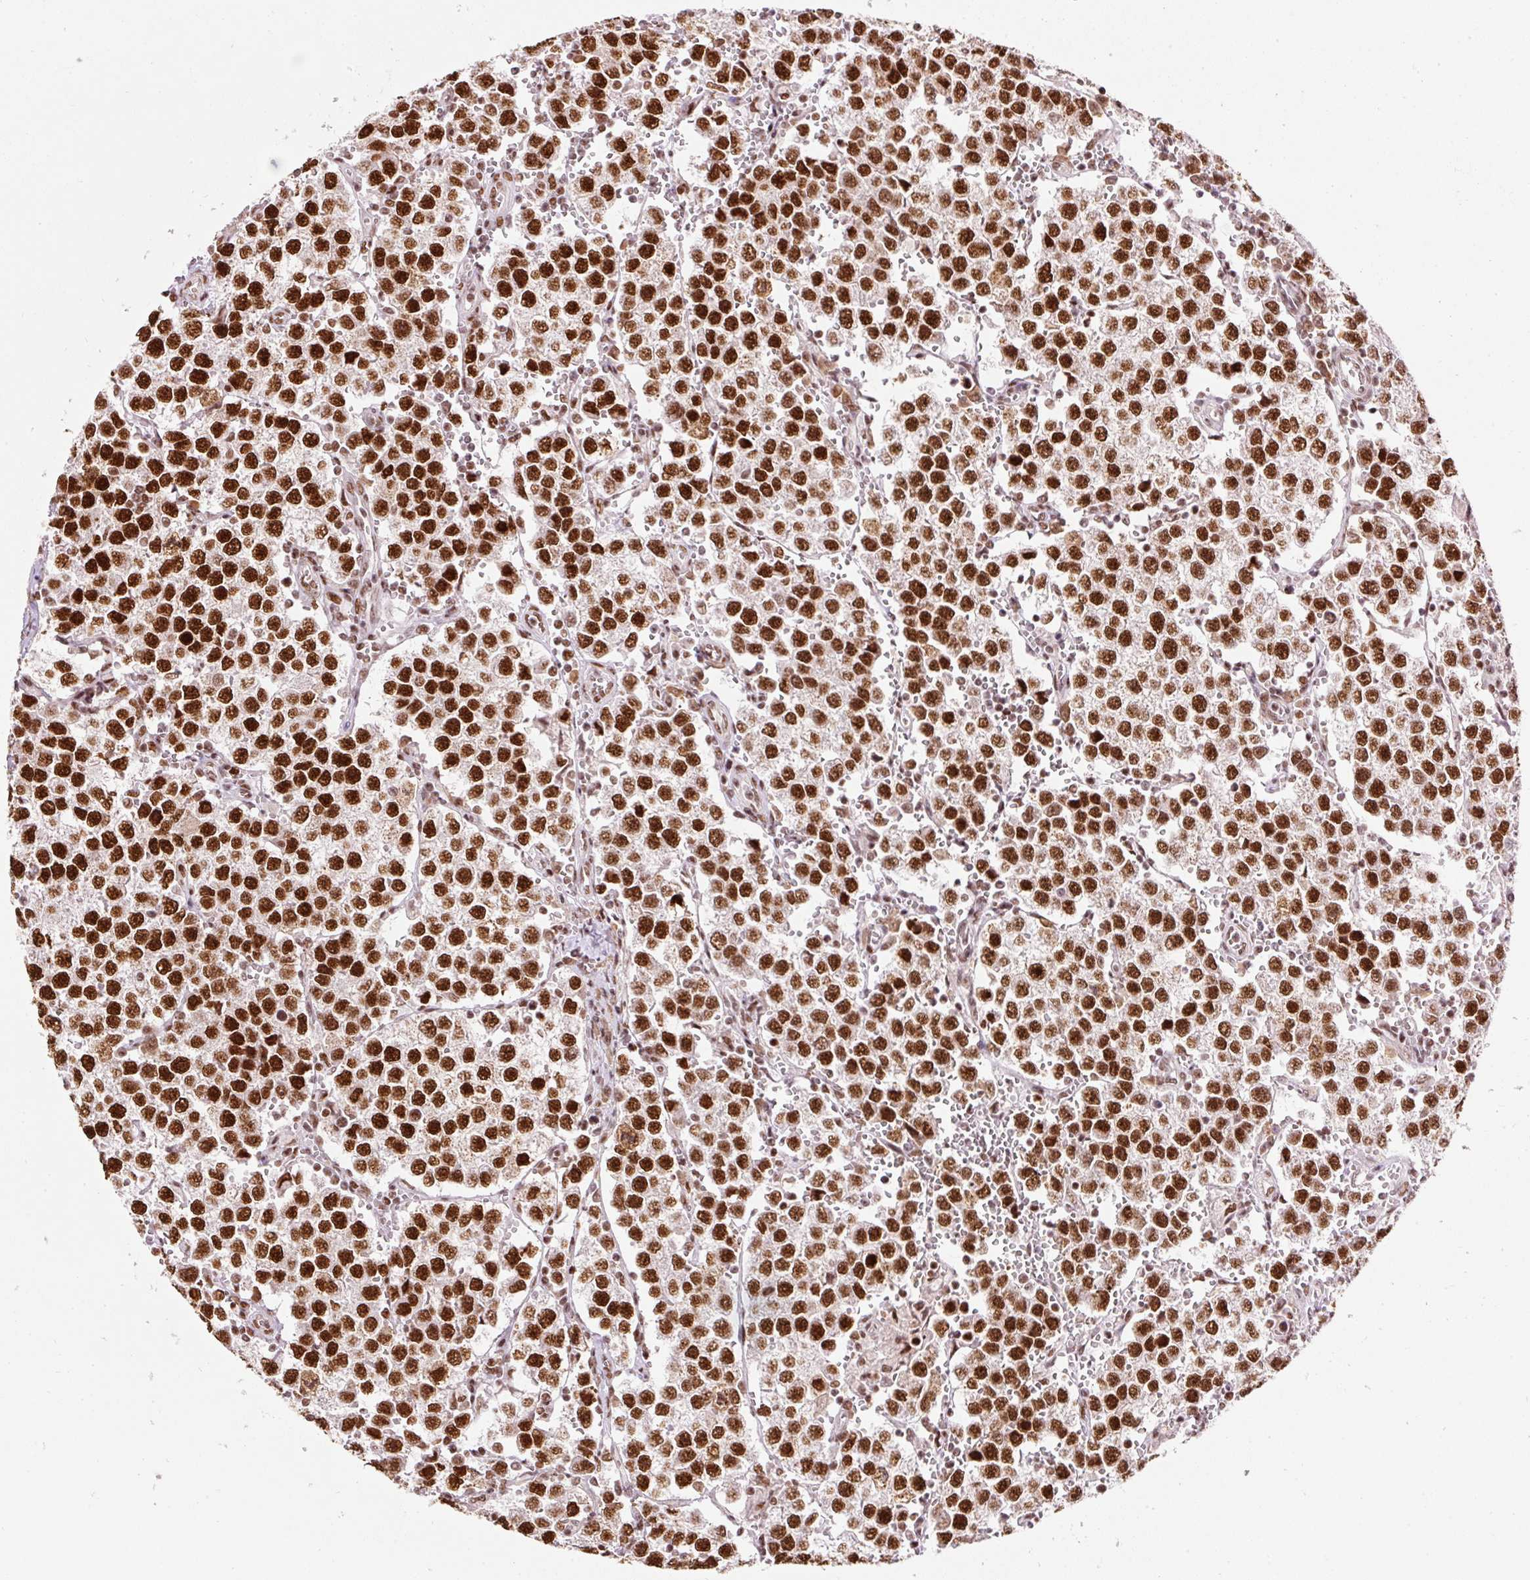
{"staining": {"intensity": "strong", "quantity": ">75%", "location": "nuclear"}, "tissue": "testis cancer", "cell_type": "Tumor cells", "image_type": "cancer", "snomed": [{"axis": "morphology", "description": "Seminoma, NOS"}, {"axis": "topography", "description": "Testis"}], "caption": "IHC of seminoma (testis) demonstrates high levels of strong nuclear staining in about >75% of tumor cells.", "gene": "HNRNPC", "patient": {"sex": "male", "age": 37}}